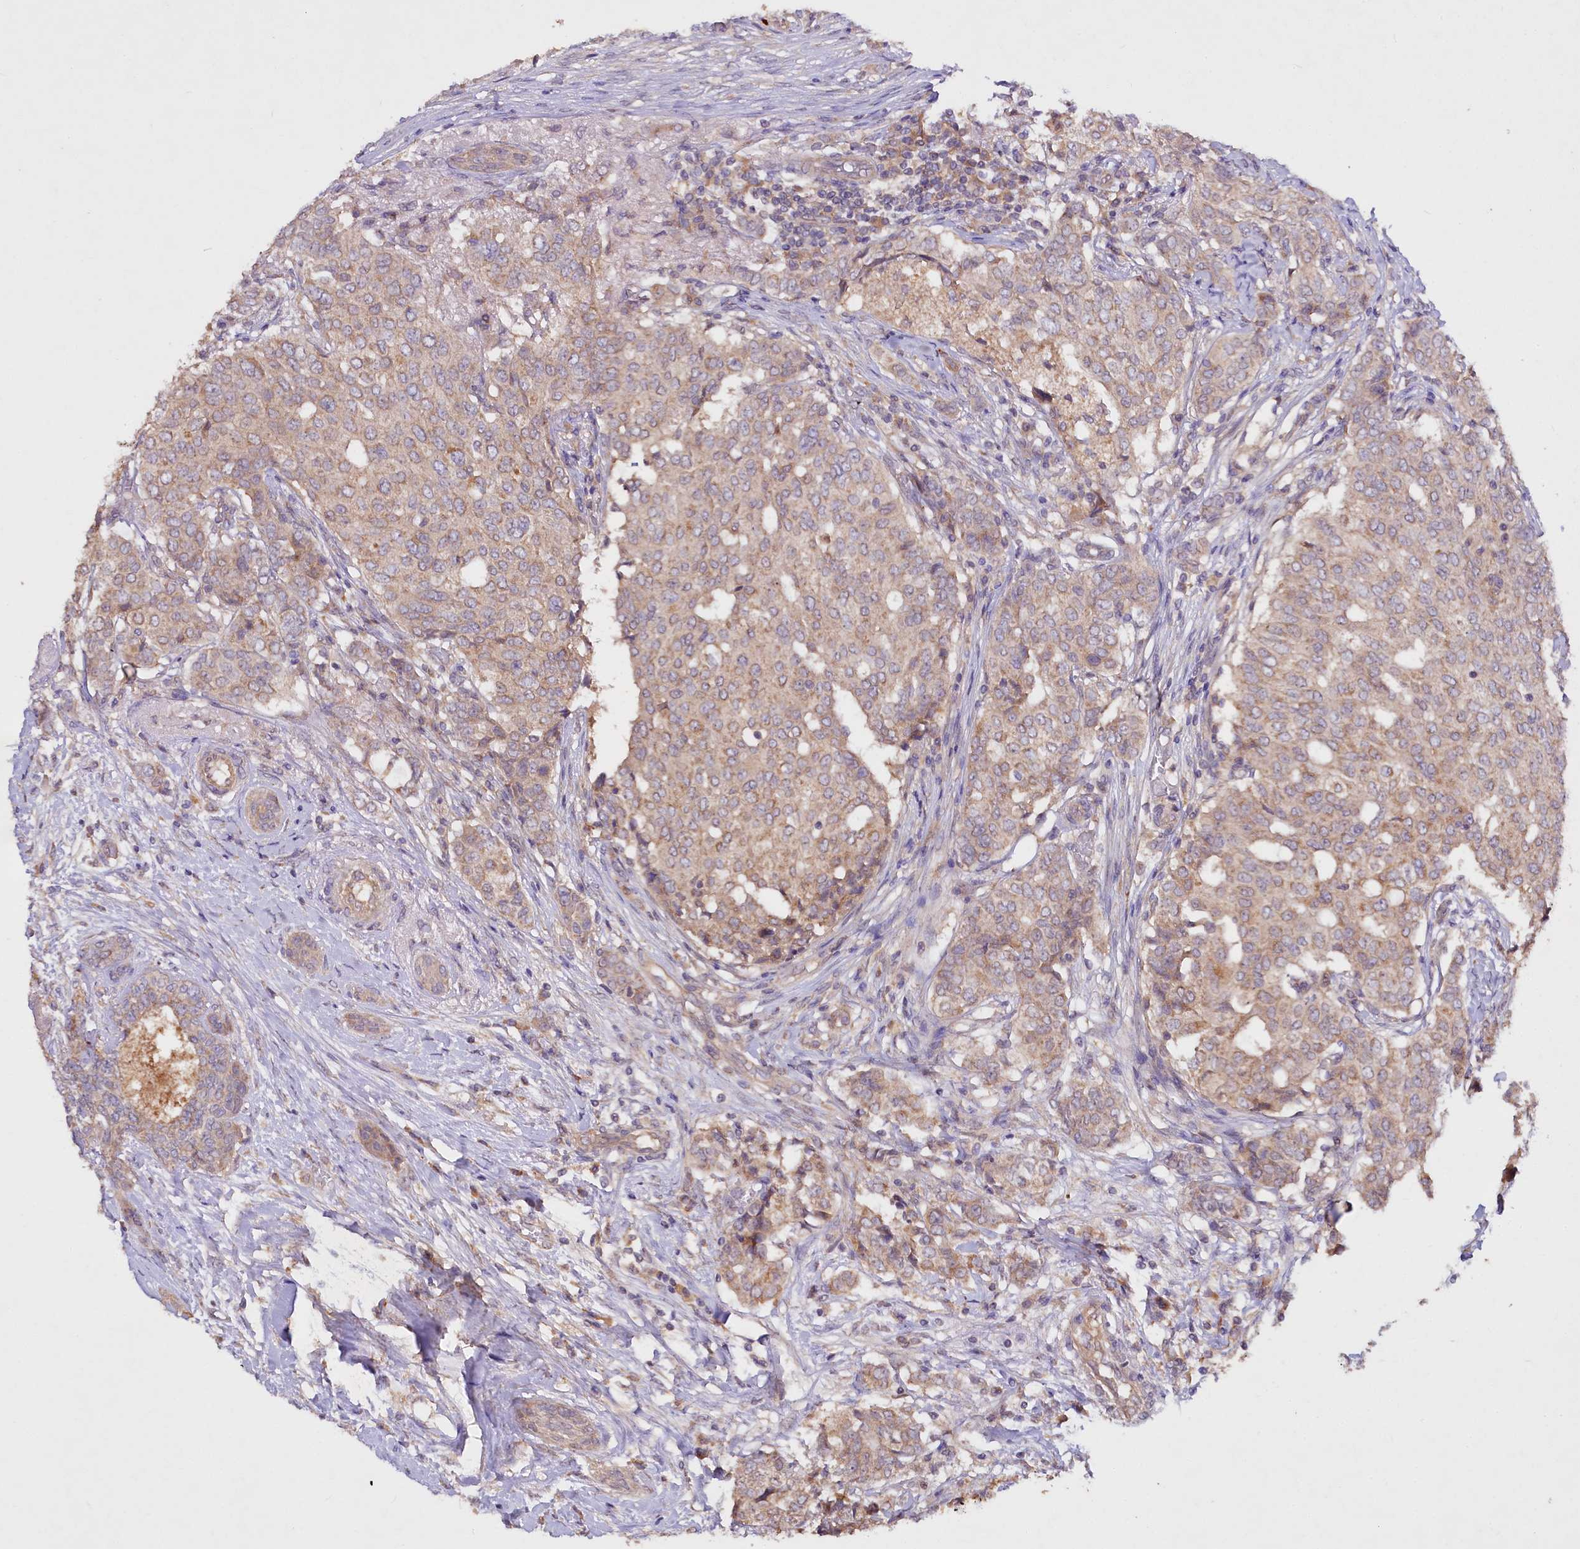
{"staining": {"intensity": "weak", "quantity": "25%-75%", "location": "cytoplasmic/membranous"}, "tissue": "breast cancer", "cell_type": "Tumor cells", "image_type": "cancer", "snomed": [{"axis": "morphology", "description": "Lobular carcinoma"}, {"axis": "topography", "description": "Breast"}], "caption": "Protein staining of breast cancer tissue reveals weak cytoplasmic/membranous expression in about 25%-75% of tumor cells.", "gene": "ETFBKMT", "patient": {"sex": "female", "age": 51}}